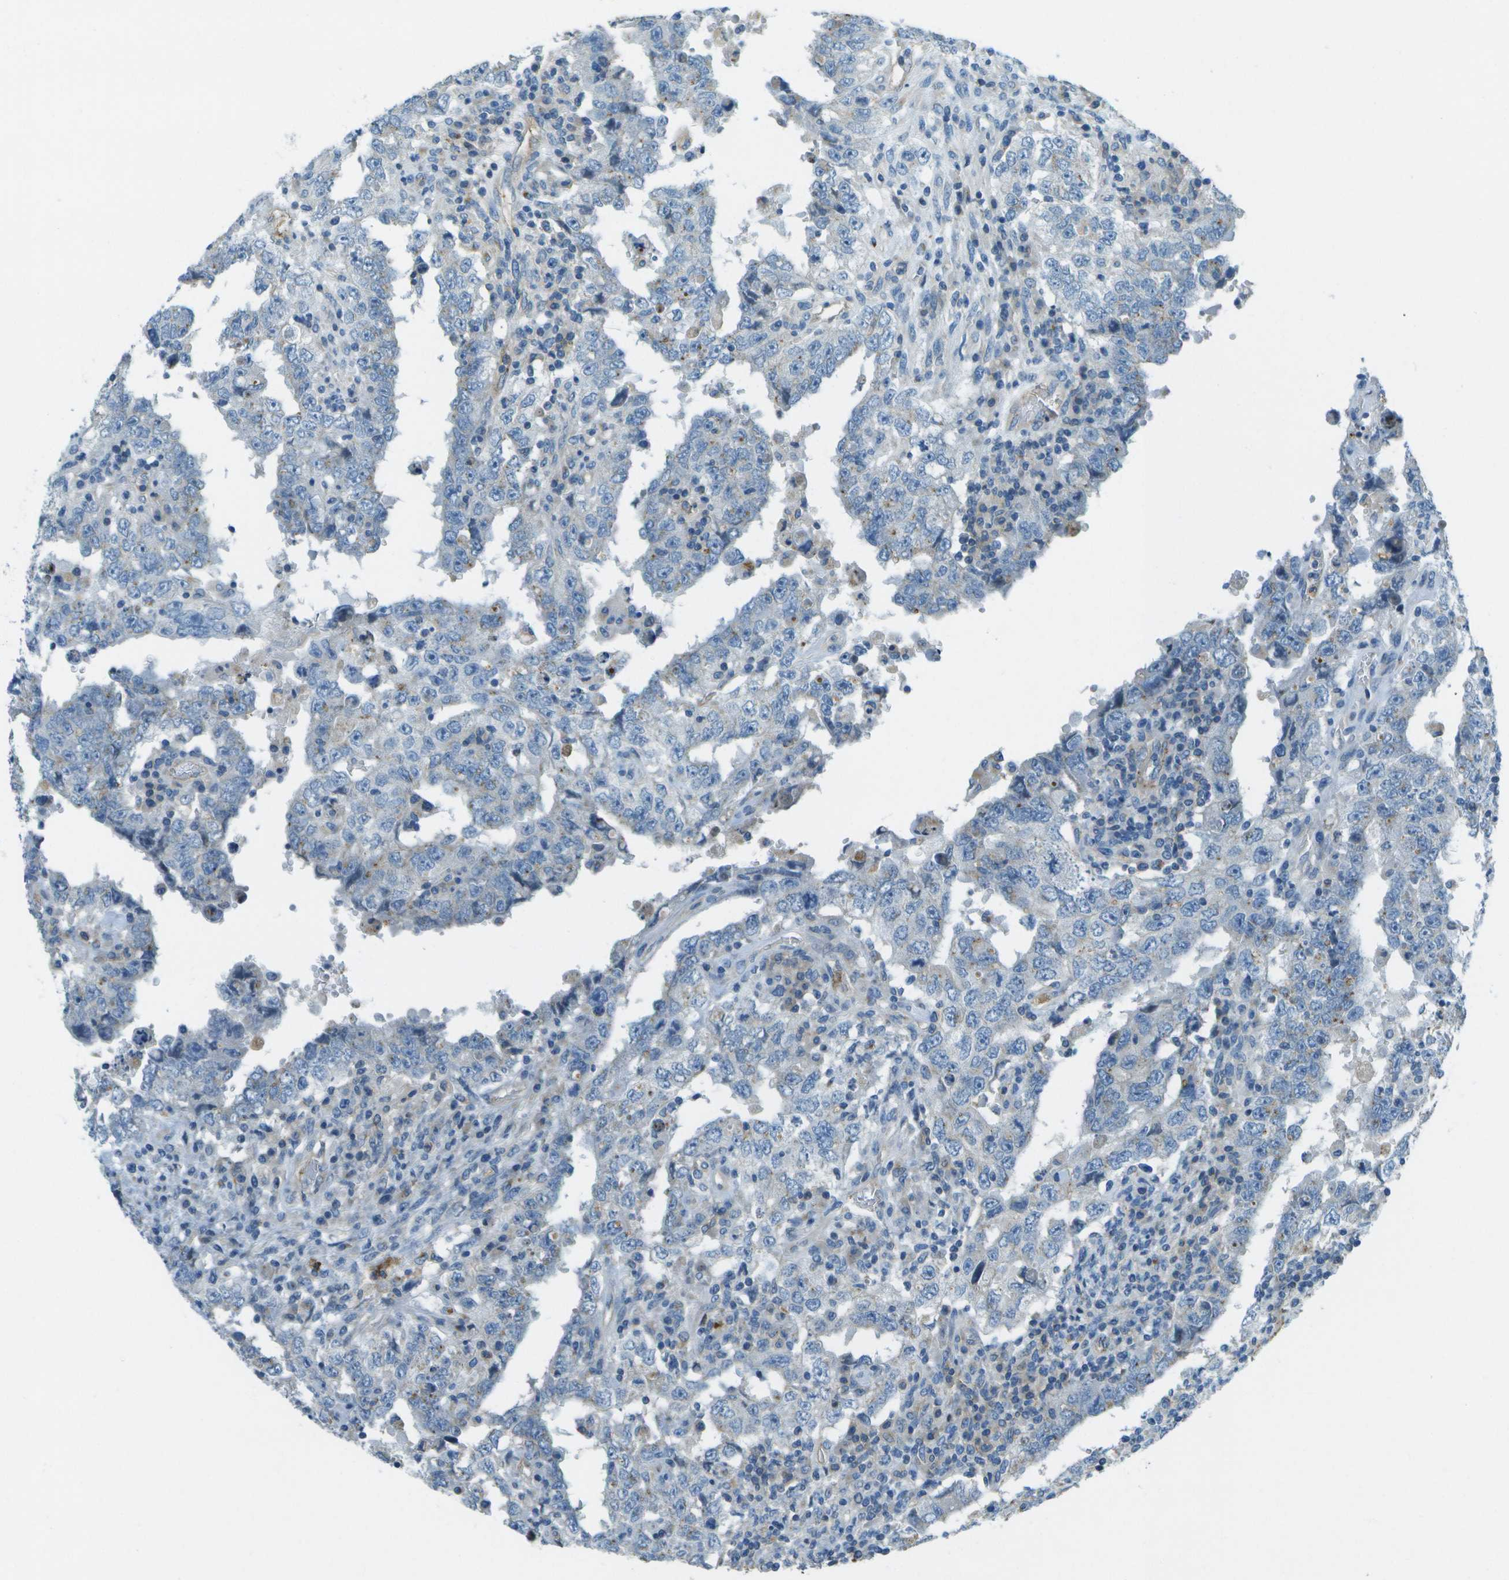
{"staining": {"intensity": "negative", "quantity": "none", "location": "none"}, "tissue": "testis cancer", "cell_type": "Tumor cells", "image_type": "cancer", "snomed": [{"axis": "morphology", "description": "Carcinoma, Embryonal, NOS"}, {"axis": "topography", "description": "Testis"}], "caption": "Testis cancer (embryonal carcinoma) was stained to show a protein in brown. There is no significant positivity in tumor cells.", "gene": "MYH11", "patient": {"sex": "male", "age": 26}}